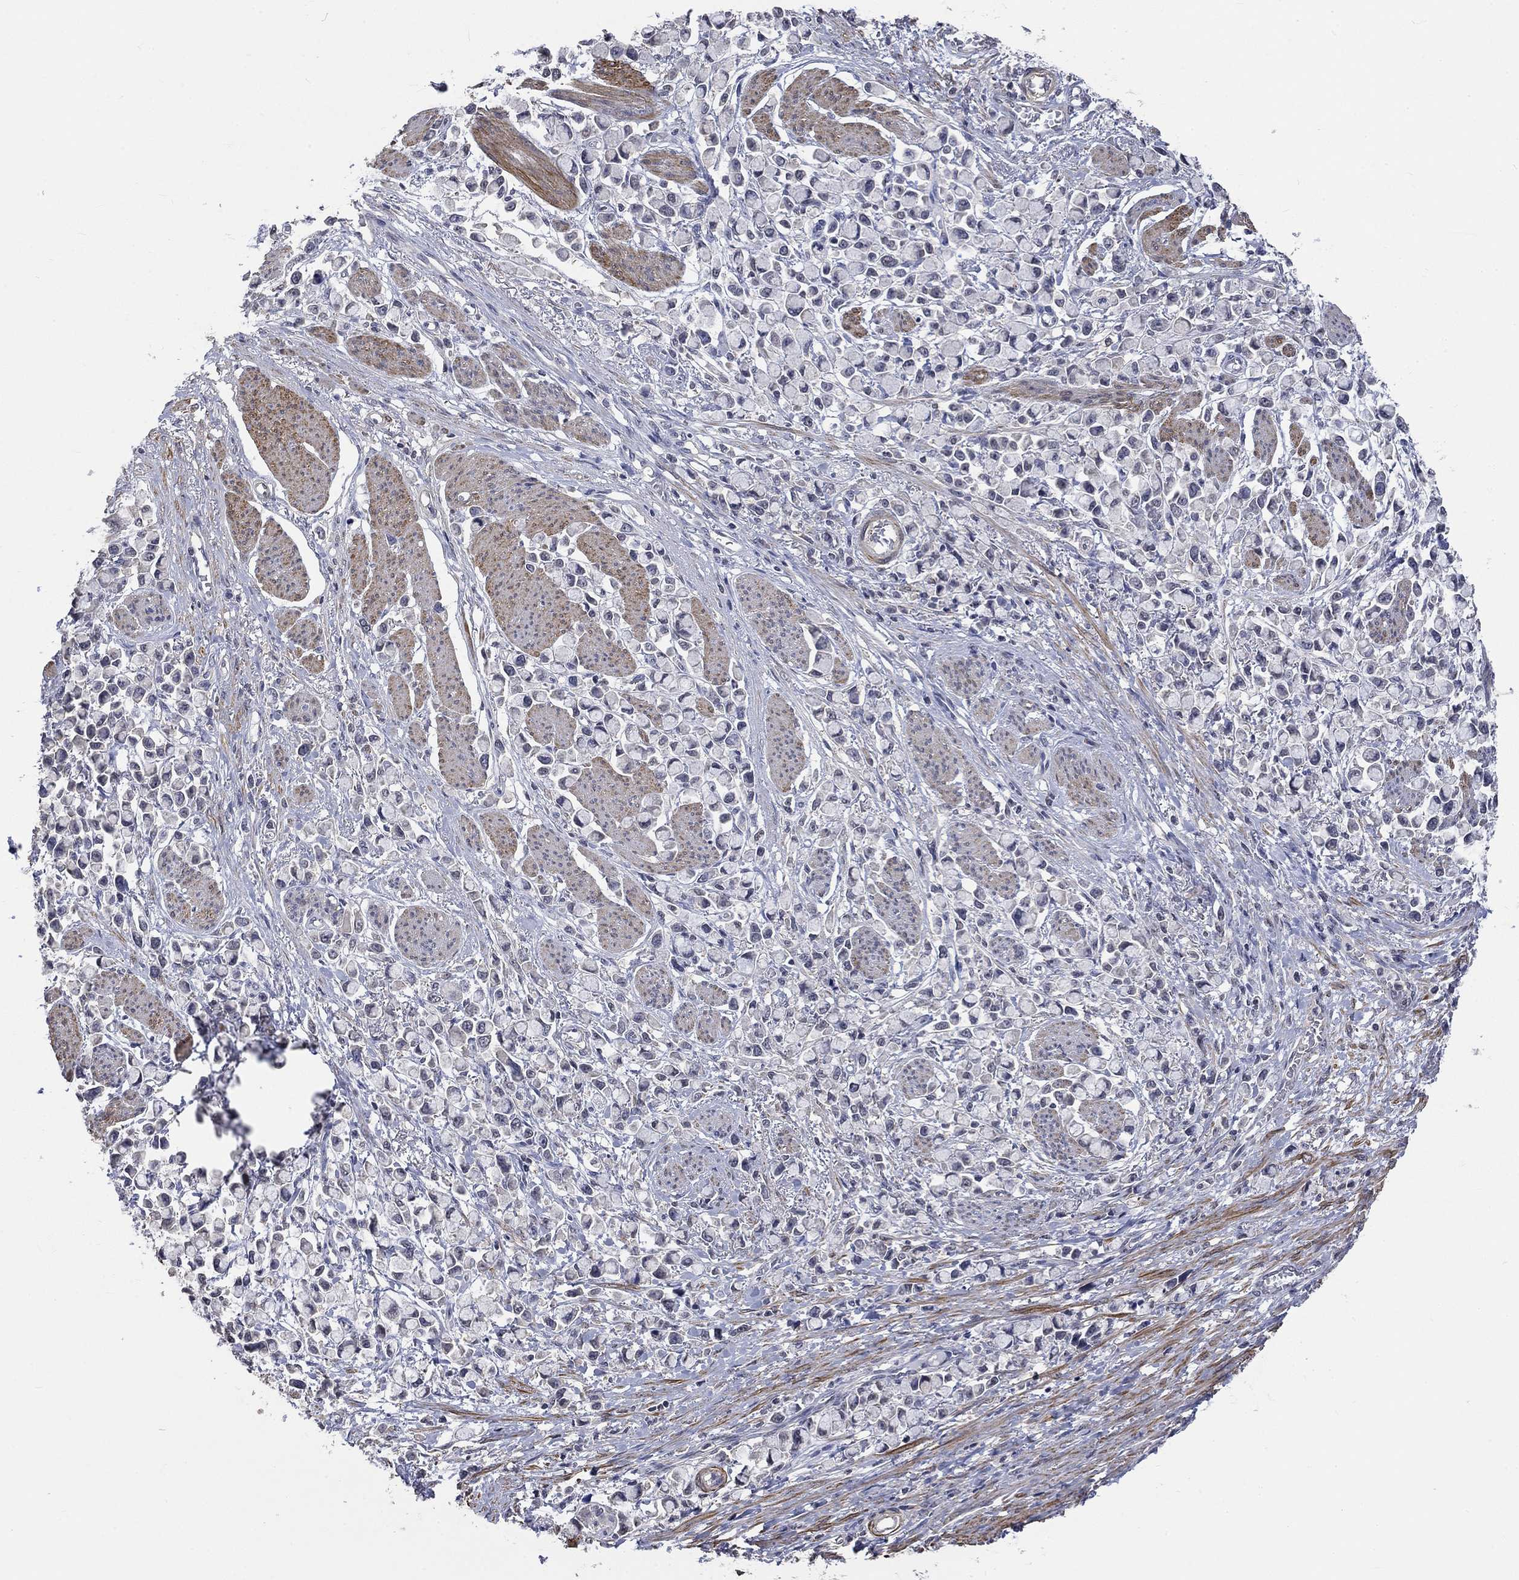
{"staining": {"intensity": "negative", "quantity": "none", "location": "none"}, "tissue": "stomach cancer", "cell_type": "Tumor cells", "image_type": "cancer", "snomed": [{"axis": "morphology", "description": "Adenocarcinoma, NOS"}, {"axis": "topography", "description": "Stomach"}], "caption": "There is no significant expression in tumor cells of stomach cancer.", "gene": "ZBTB18", "patient": {"sex": "female", "age": 81}}